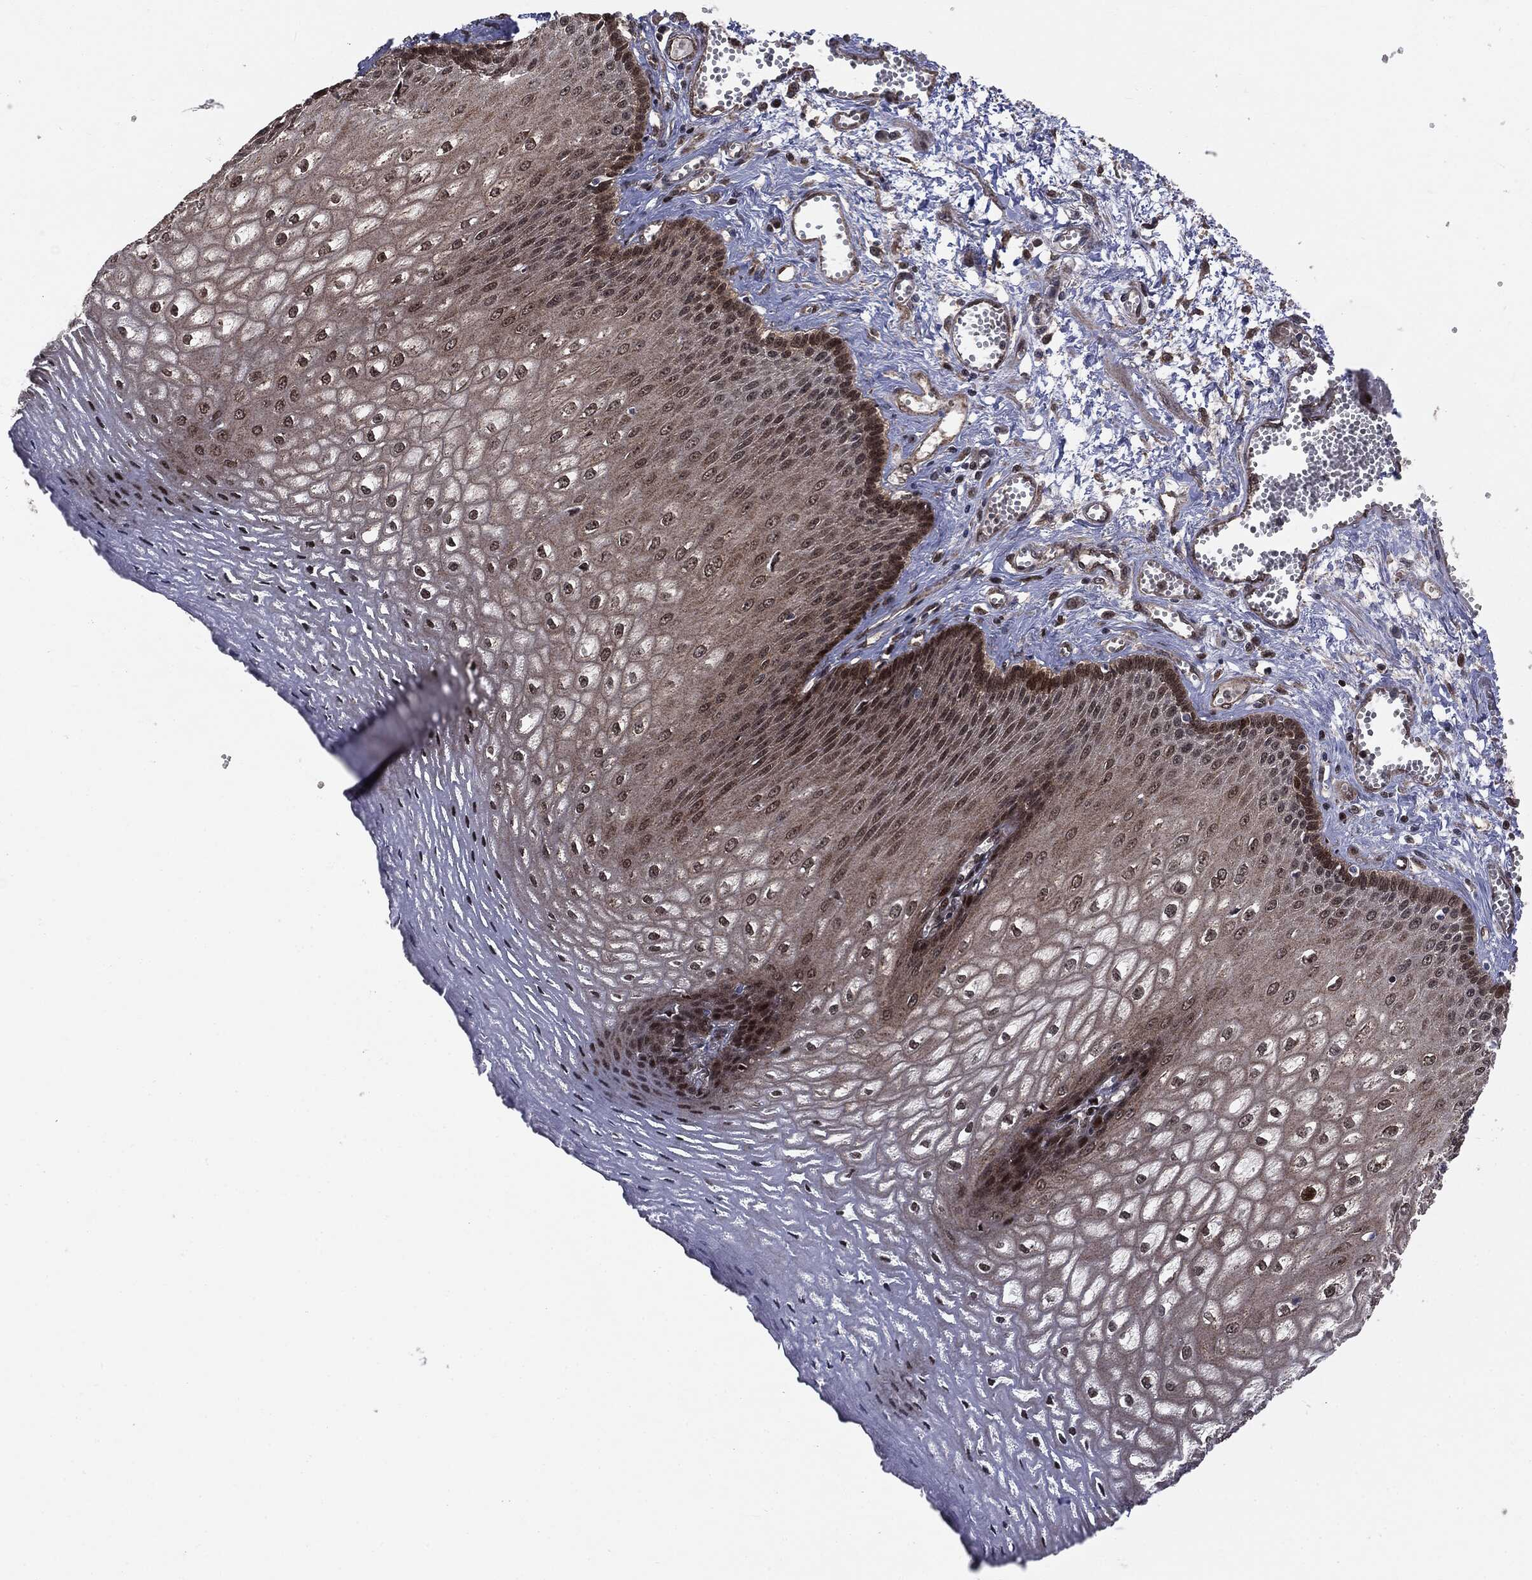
{"staining": {"intensity": "strong", "quantity": "<25%", "location": "nuclear"}, "tissue": "esophagus", "cell_type": "Squamous epithelial cells", "image_type": "normal", "snomed": [{"axis": "morphology", "description": "Normal tissue, NOS"}, {"axis": "topography", "description": "Esophagus"}], "caption": "IHC micrograph of benign esophagus: esophagus stained using immunohistochemistry reveals medium levels of strong protein expression localized specifically in the nuclear of squamous epithelial cells, appearing as a nuclear brown color.", "gene": "PTPA", "patient": {"sex": "male", "age": 58}}